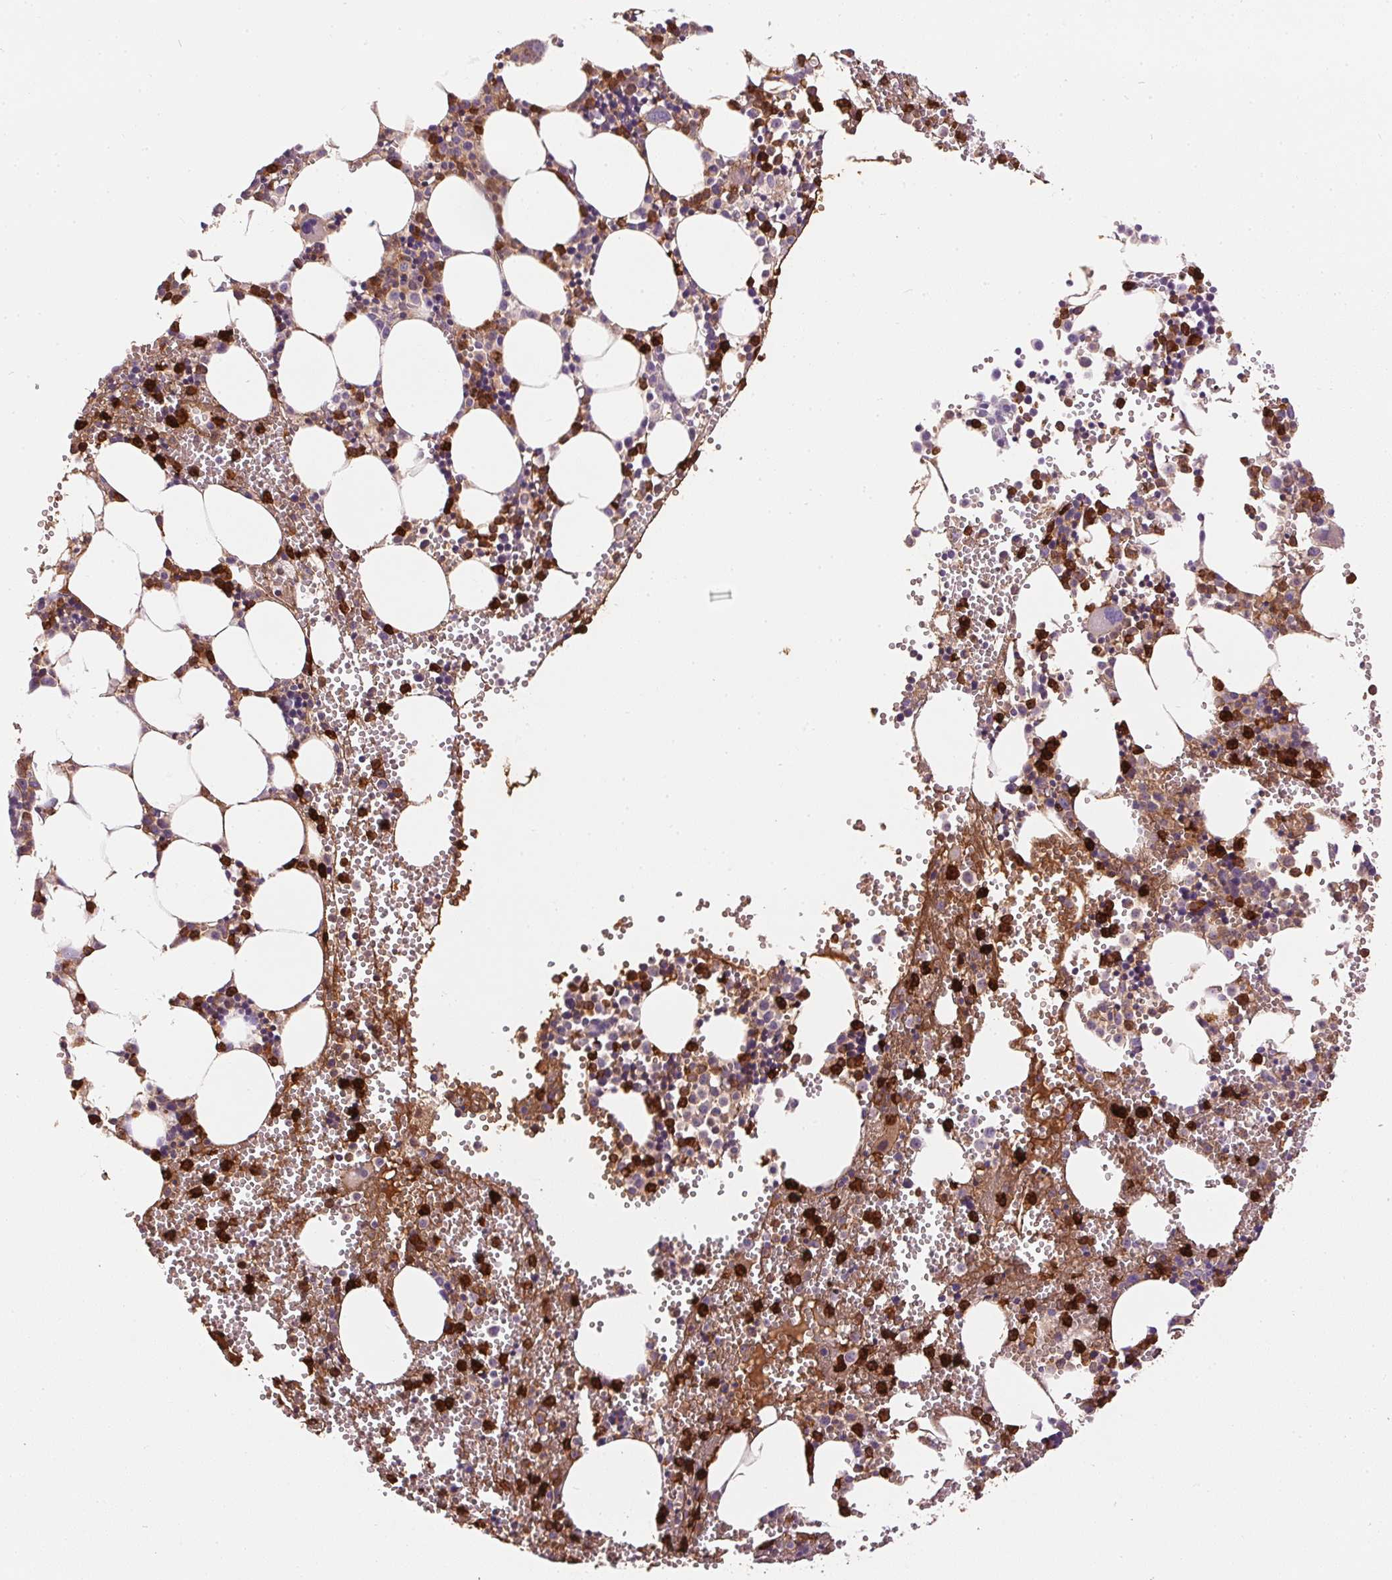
{"staining": {"intensity": "strong", "quantity": "<25%", "location": "cytoplasmic/membranous,nuclear"}, "tissue": "bone marrow", "cell_type": "Hematopoietic cells", "image_type": "normal", "snomed": [{"axis": "morphology", "description": "Normal tissue, NOS"}, {"axis": "topography", "description": "Bone marrow"}], "caption": "IHC photomicrograph of benign bone marrow stained for a protein (brown), which displays medium levels of strong cytoplasmic/membranous,nuclear positivity in about <25% of hematopoietic cells.", "gene": "ORM1", "patient": {"sex": "male", "age": 89}}